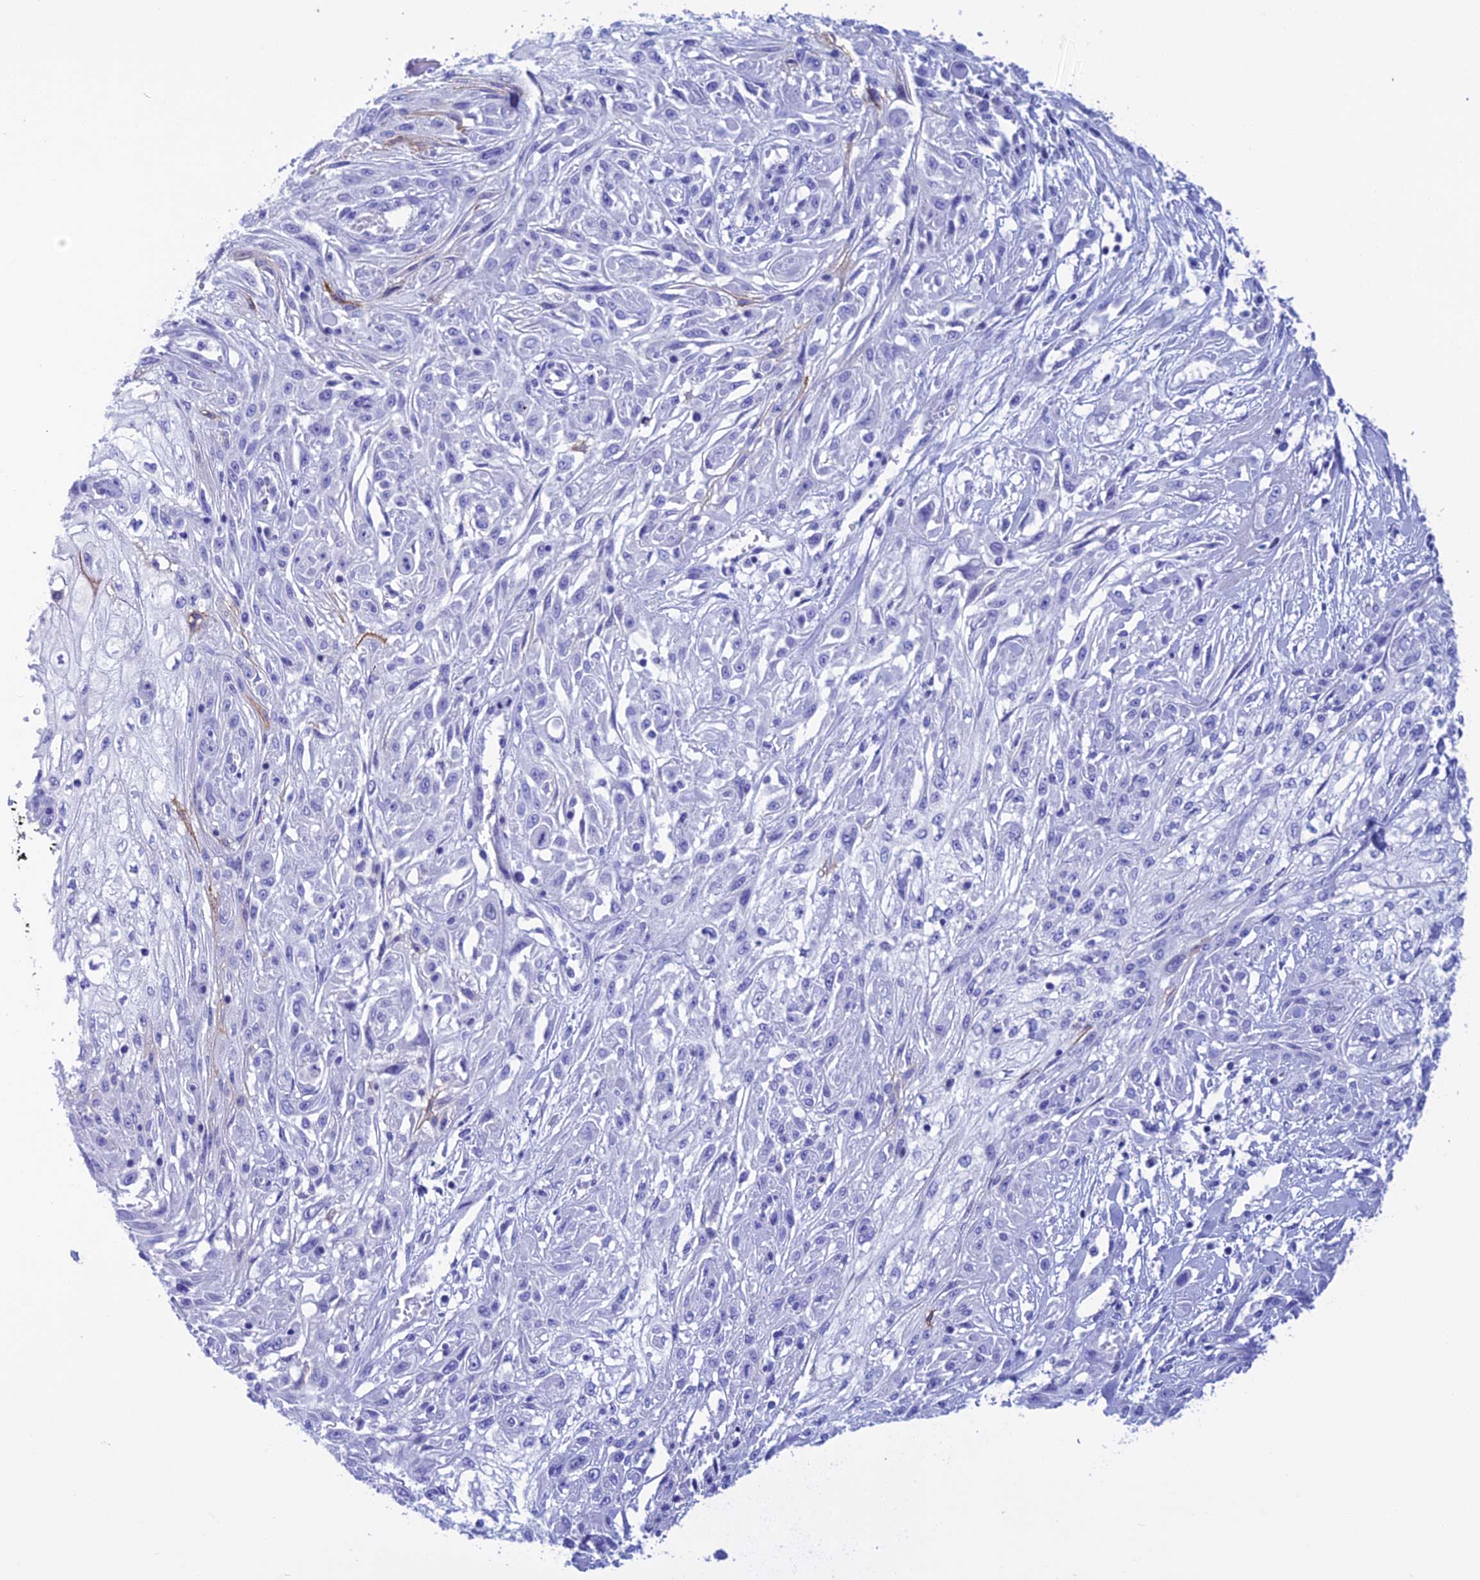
{"staining": {"intensity": "negative", "quantity": "none", "location": "none"}, "tissue": "skin cancer", "cell_type": "Tumor cells", "image_type": "cancer", "snomed": [{"axis": "morphology", "description": "Squamous cell carcinoma, NOS"}, {"axis": "morphology", "description": "Squamous cell carcinoma, metastatic, NOS"}, {"axis": "topography", "description": "Skin"}, {"axis": "topography", "description": "Lymph node"}], "caption": "The immunohistochemistry (IHC) histopathology image has no significant staining in tumor cells of skin metastatic squamous cell carcinoma tissue.", "gene": "NXPE4", "patient": {"sex": "male", "age": 75}}